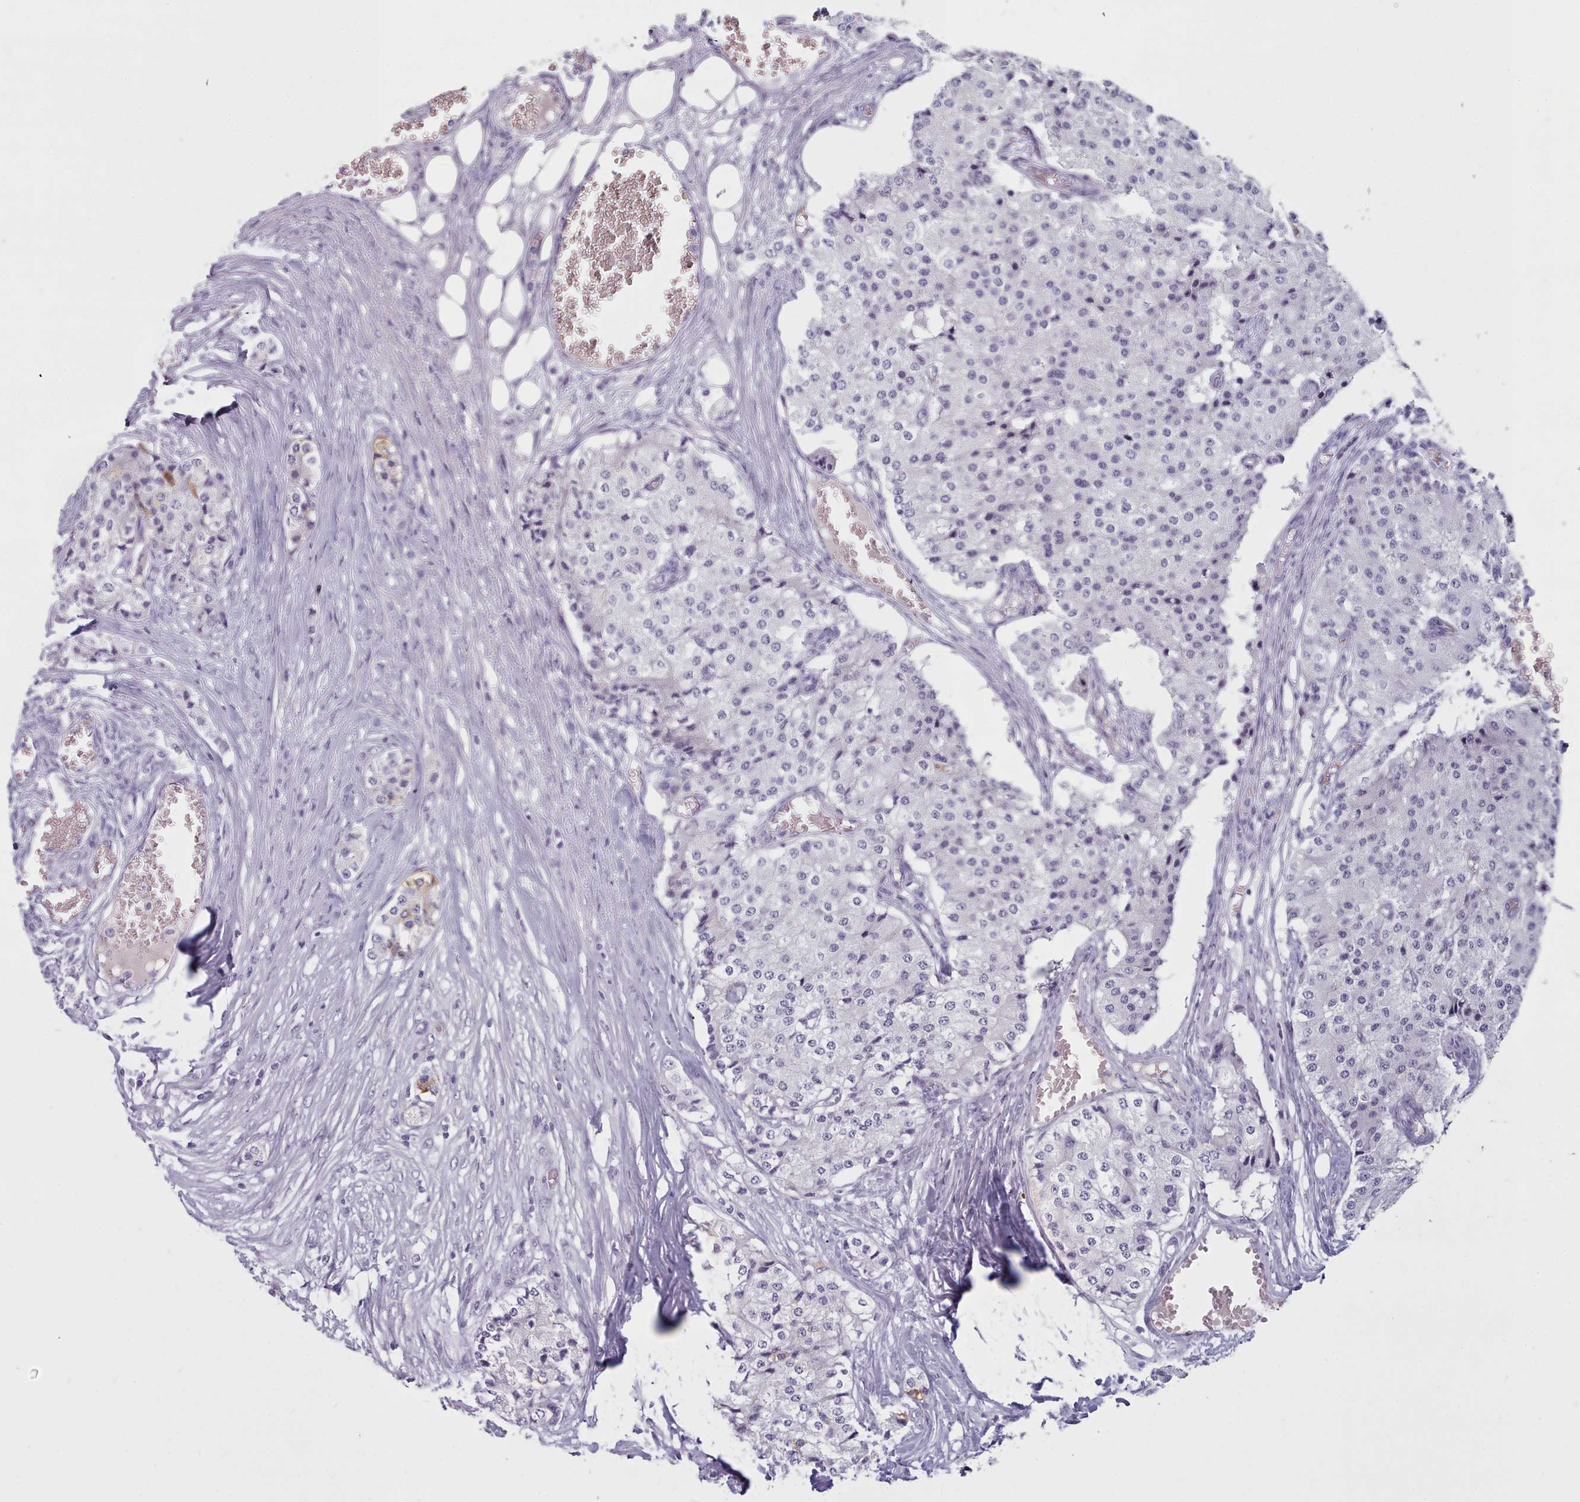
{"staining": {"intensity": "negative", "quantity": "none", "location": "none"}, "tissue": "carcinoid", "cell_type": "Tumor cells", "image_type": "cancer", "snomed": [{"axis": "morphology", "description": "Carcinoid, malignant, NOS"}, {"axis": "topography", "description": "Colon"}], "caption": "Immunohistochemical staining of malignant carcinoid shows no significant positivity in tumor cells. The staining was performed using DAB to visualize the protein expression in brown, while the nuclei were stained in blue with hematoxylin (Magnification: 20x).", "gene": "ZNF43", "patient": {"sex": "female", "age": 52}}